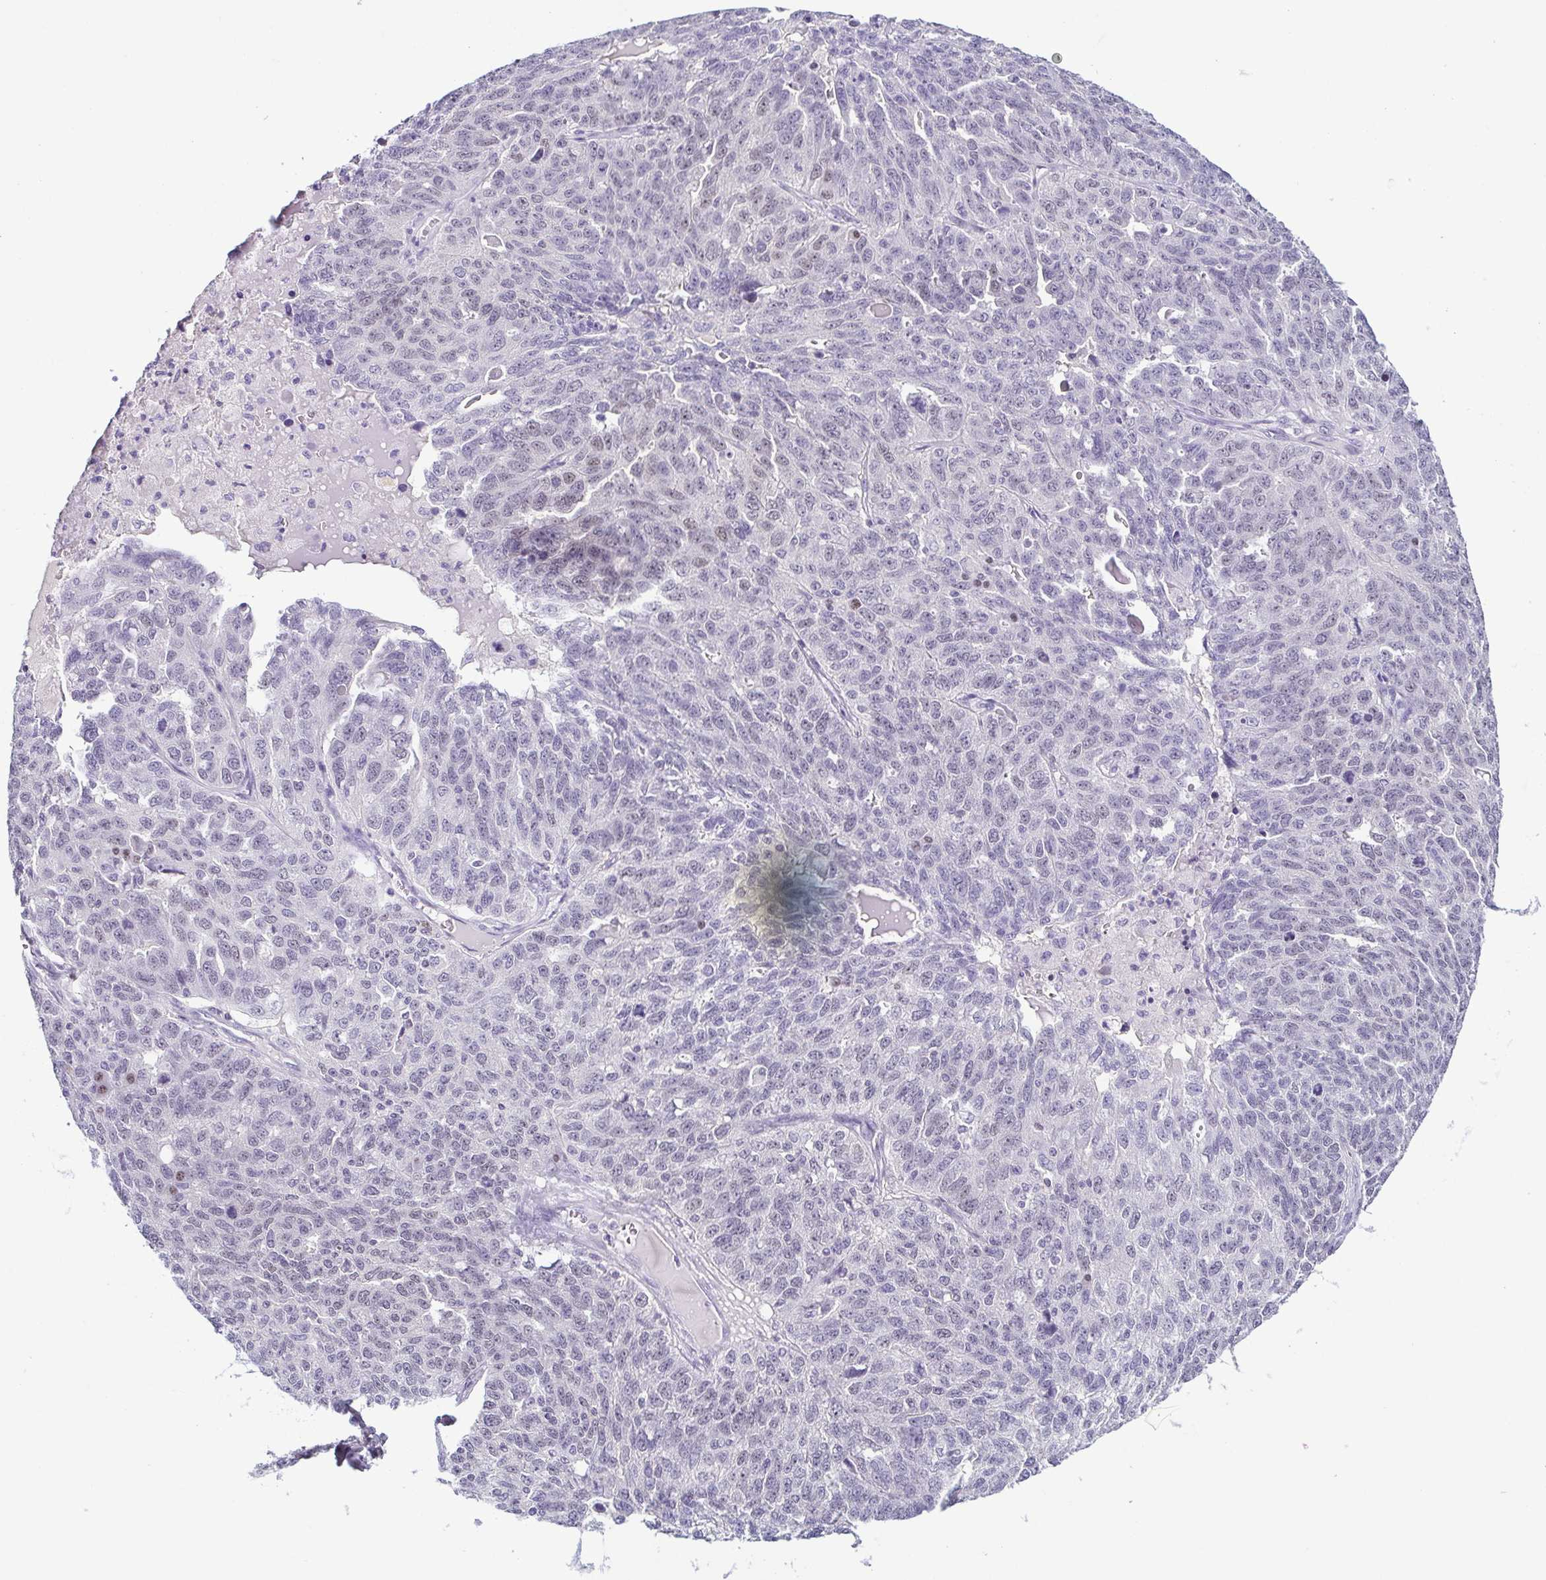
{"staining": {"intensity": "negative", "quantity": "none", "location": "none"}, "tissue": "ovarian cancer", "cell_type": "Tumor cells", "image_type": "cancer", "snomed": [{"axis": "morphology", "description": "Cystadenocarcinoma, serous, NOS"}, {"axis": "topography", "description": "Ovary"}], "caption": "Immunohistochemistry (IHC) of human serous cystadenocarcinoma (ovarian) displays no staining in tumor cells.", "gene": "TCF3", "patient": {"sex": "female", "age": 71}}